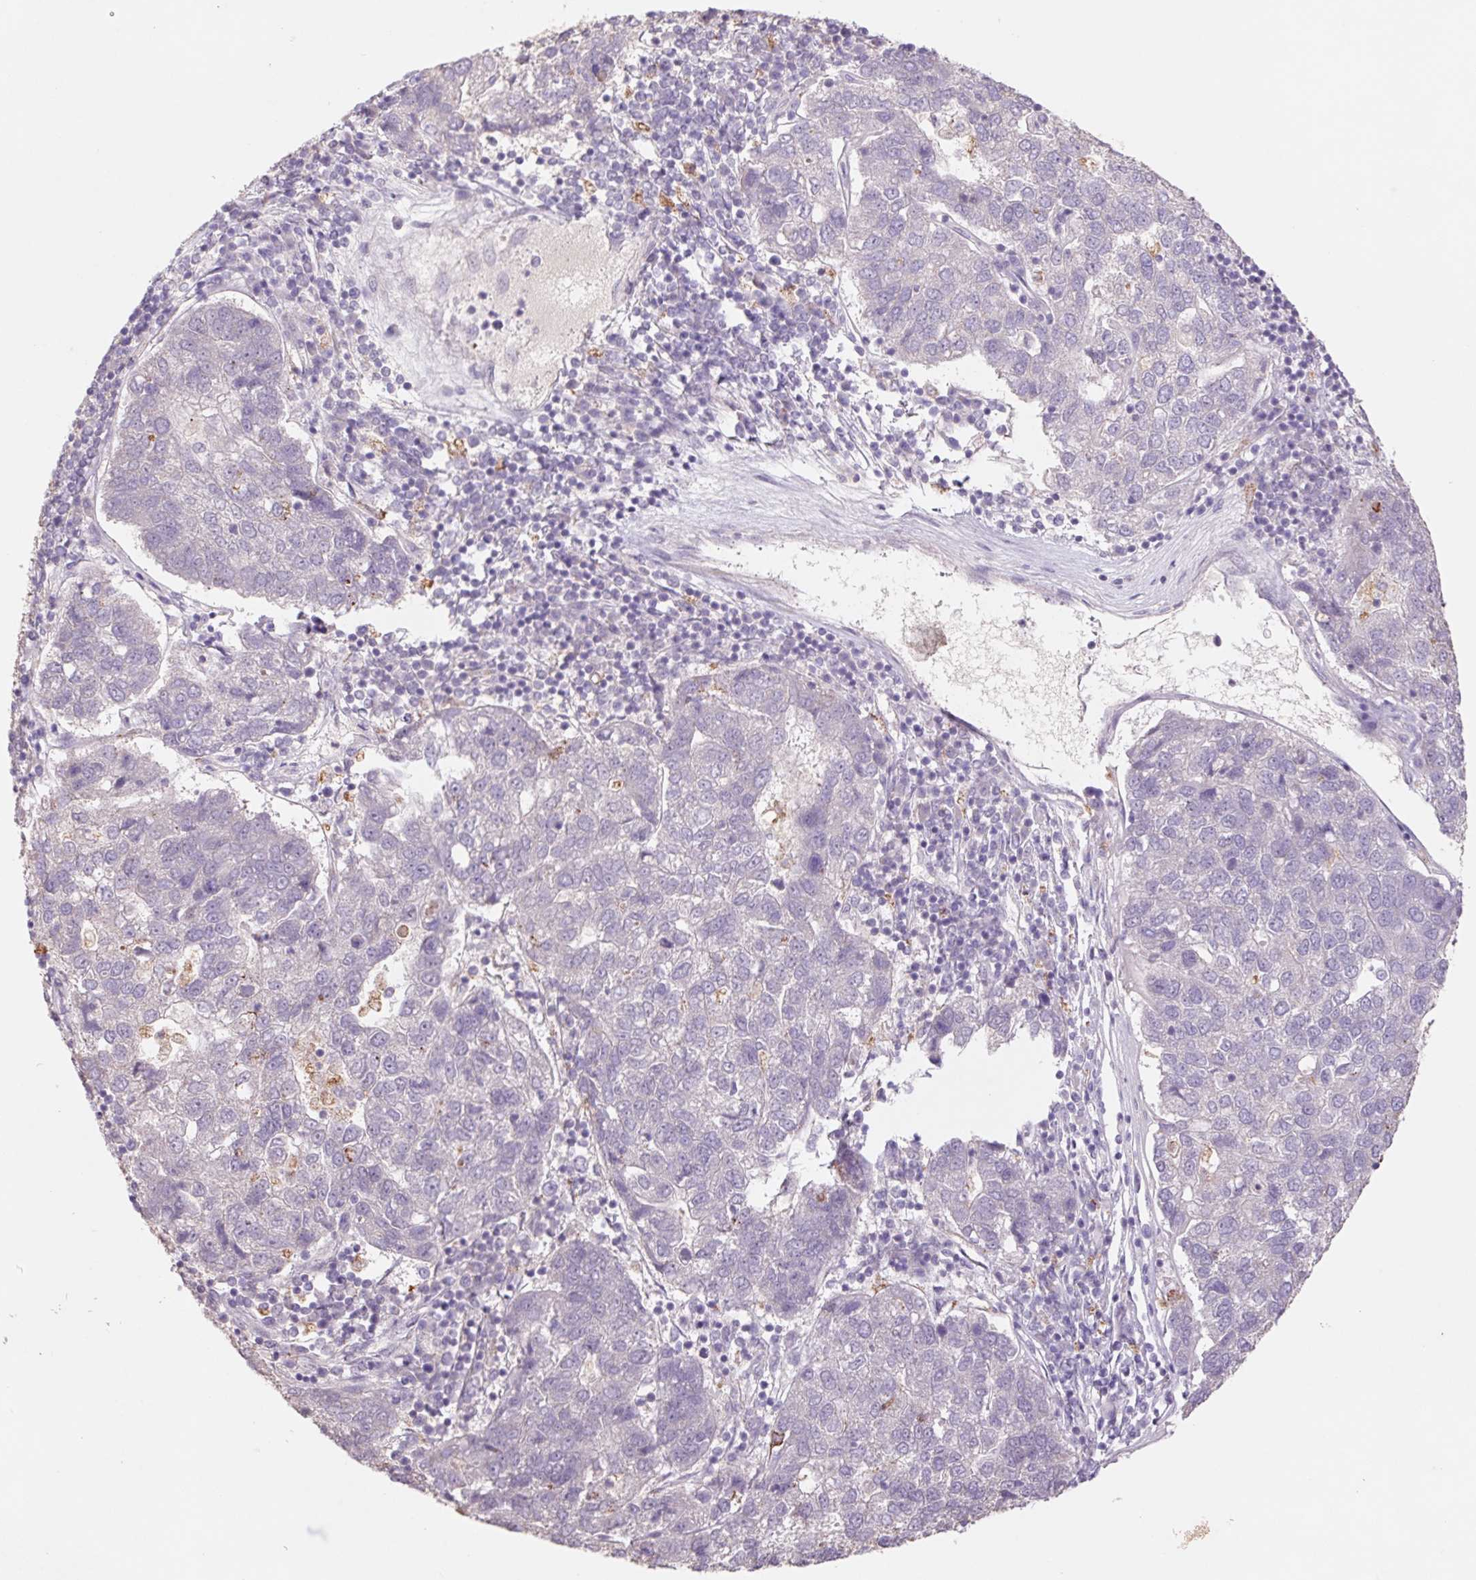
{"staining": {"intensity": "negative", "quantity": "none", "location": "none"}, "tissue": "pancreatic cancer", "cell_type": "Tumor cells", "image_type": "cancer", "snomed": [{"axis": "morphology", "description": "Adenocarcinoma, NOS"}, {"axis": "topography", "description": "Pancreas"}], "caption": "Pancreatic cancer (adenocarcinoma) stained for a protein using immunohistochemistry (IHC) shows no expression tumor cells.", "gene": "GRM2", "patient": {"sex": "female", "age": 61}}